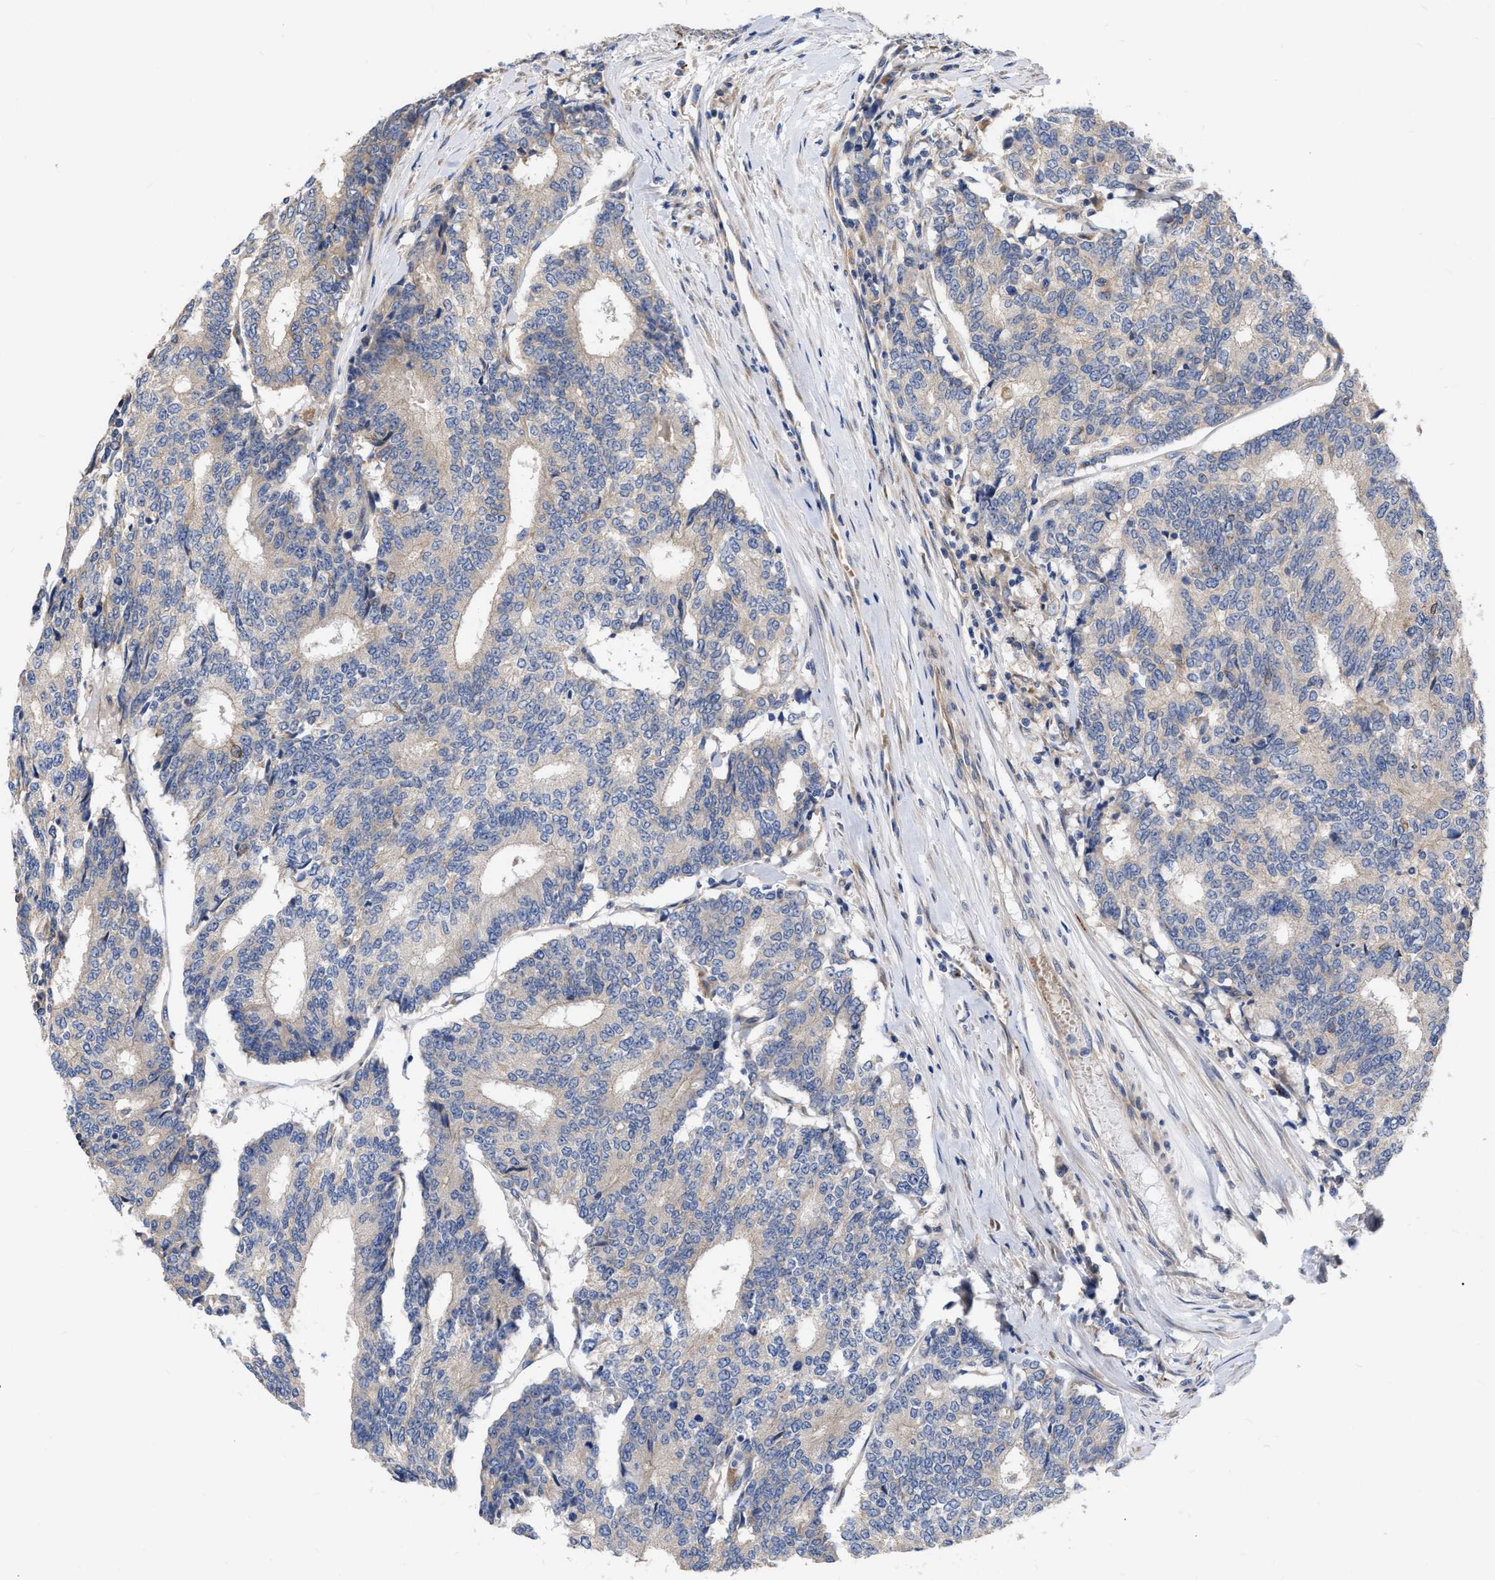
{"staining": {"intensity": "negative", "quantity": "none", "location": "none"}, "tissue": "prostate cancer", "cell_type": "Tumor cells", "image_type": "cancer", "snomed": [{"axis": "morphology", "description": "Normal tissue, NOS"}, {"axis": "morphology", "description": "Adenocarcinoma, High grade"}, {"axis": "topography", "description": "Prostate"}, {"axis": "topography", "description": "Seminal veicle"}], "caption": "Tumor cells show no significant staining in prostate cancer.", "gene": "MLST8", "patient": {"sex": "male", "age": 55}}